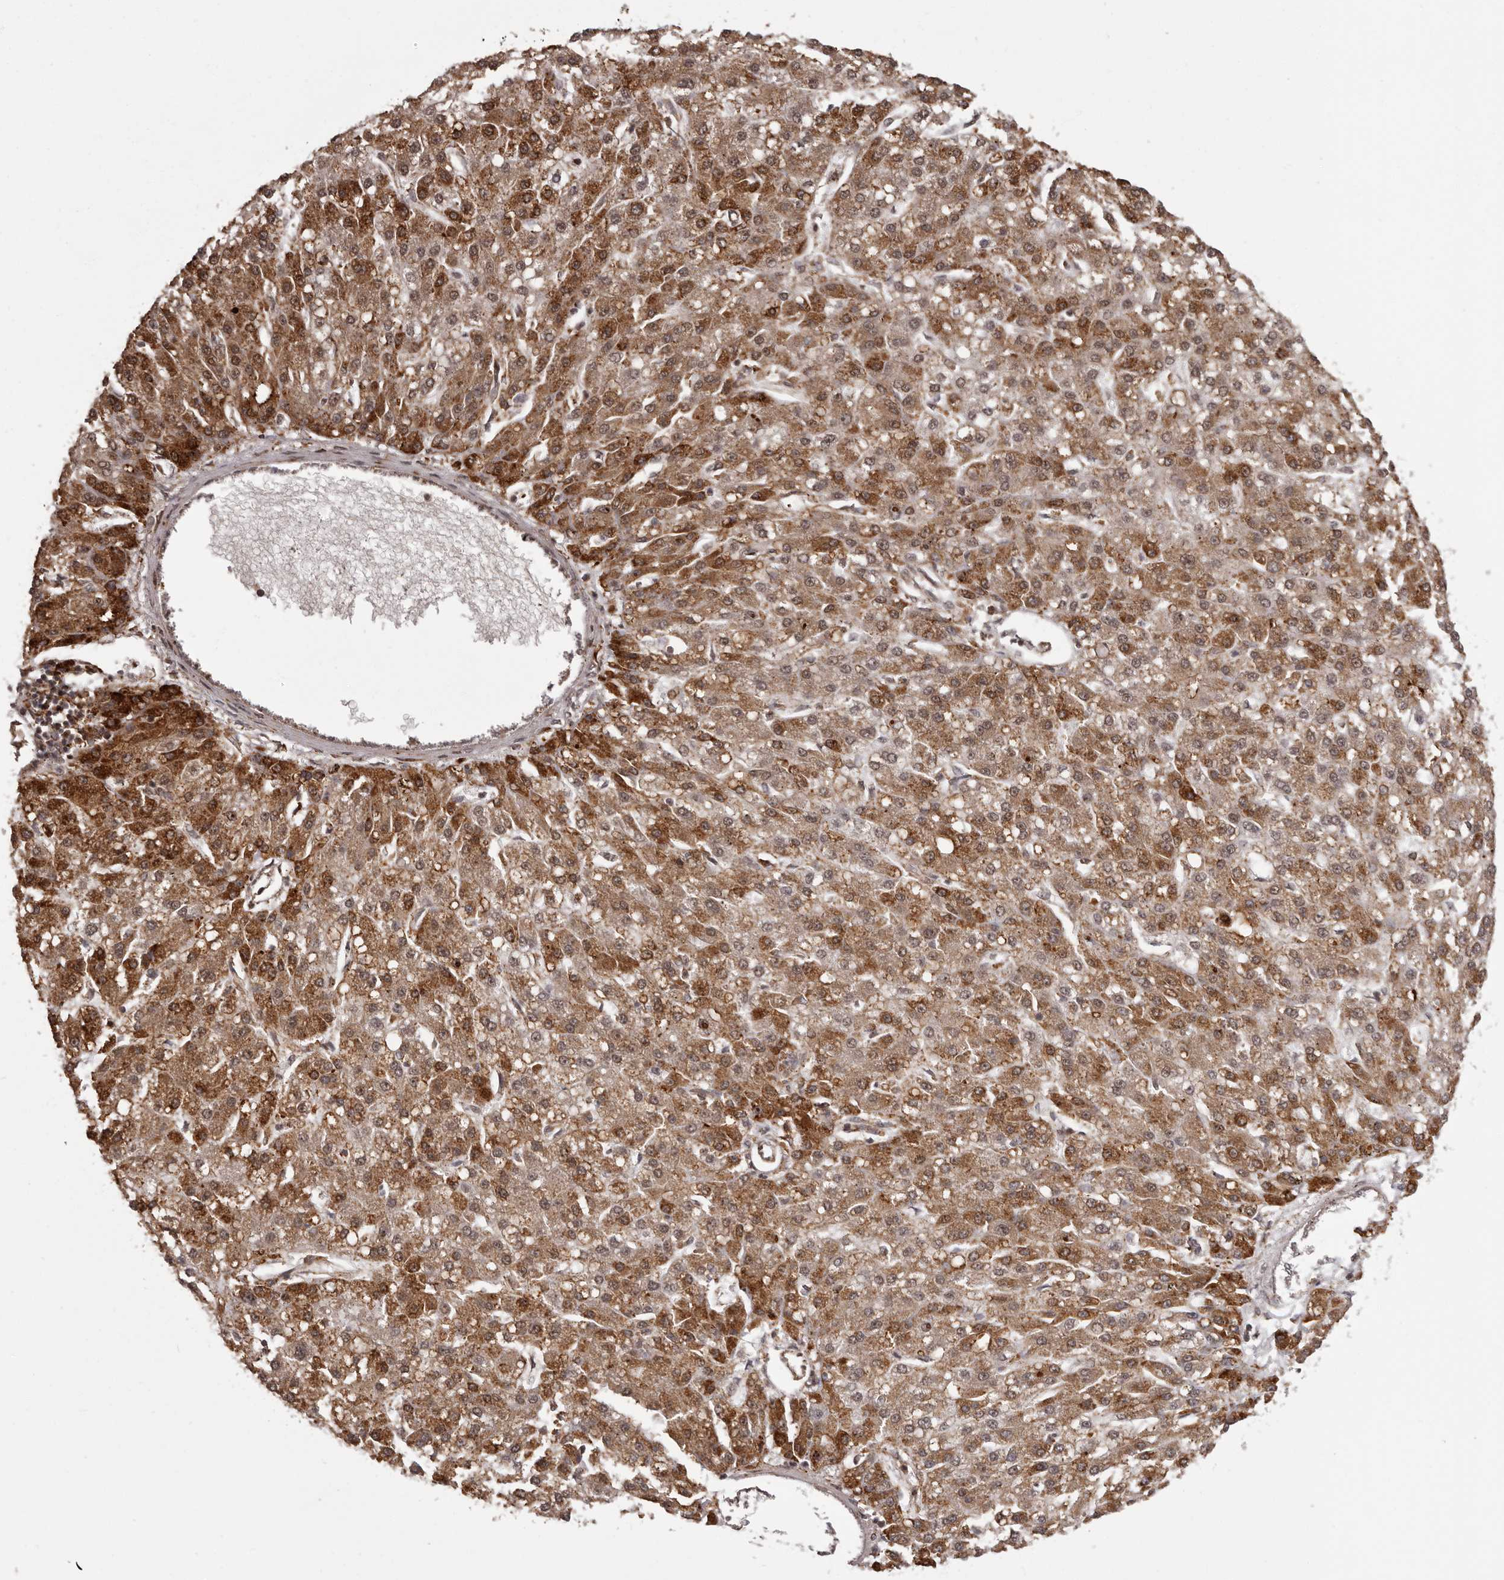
{"staining": {"intensity": "strong", "quantity": ">75%", "location": "cytoplasmic/membranous,nuclear"}, "tissue": "liver cancer", "cell_type": "Tumor cells", "image_type": "cancer", "snomed": [{"axis": "morphology", "description": "Carcinoma, Hepatocellular, NOS"}, {"axis": "topography", "description": "Liver"}], "caption": "Protein expression analysis of liver hepatocellular carcinoma shows strong cytoplasmic/membranous and nuclear positivity in approximately >75% of tumor cells.", "gene": "IL32", "patient": {"sex": "male", "age": 67}}